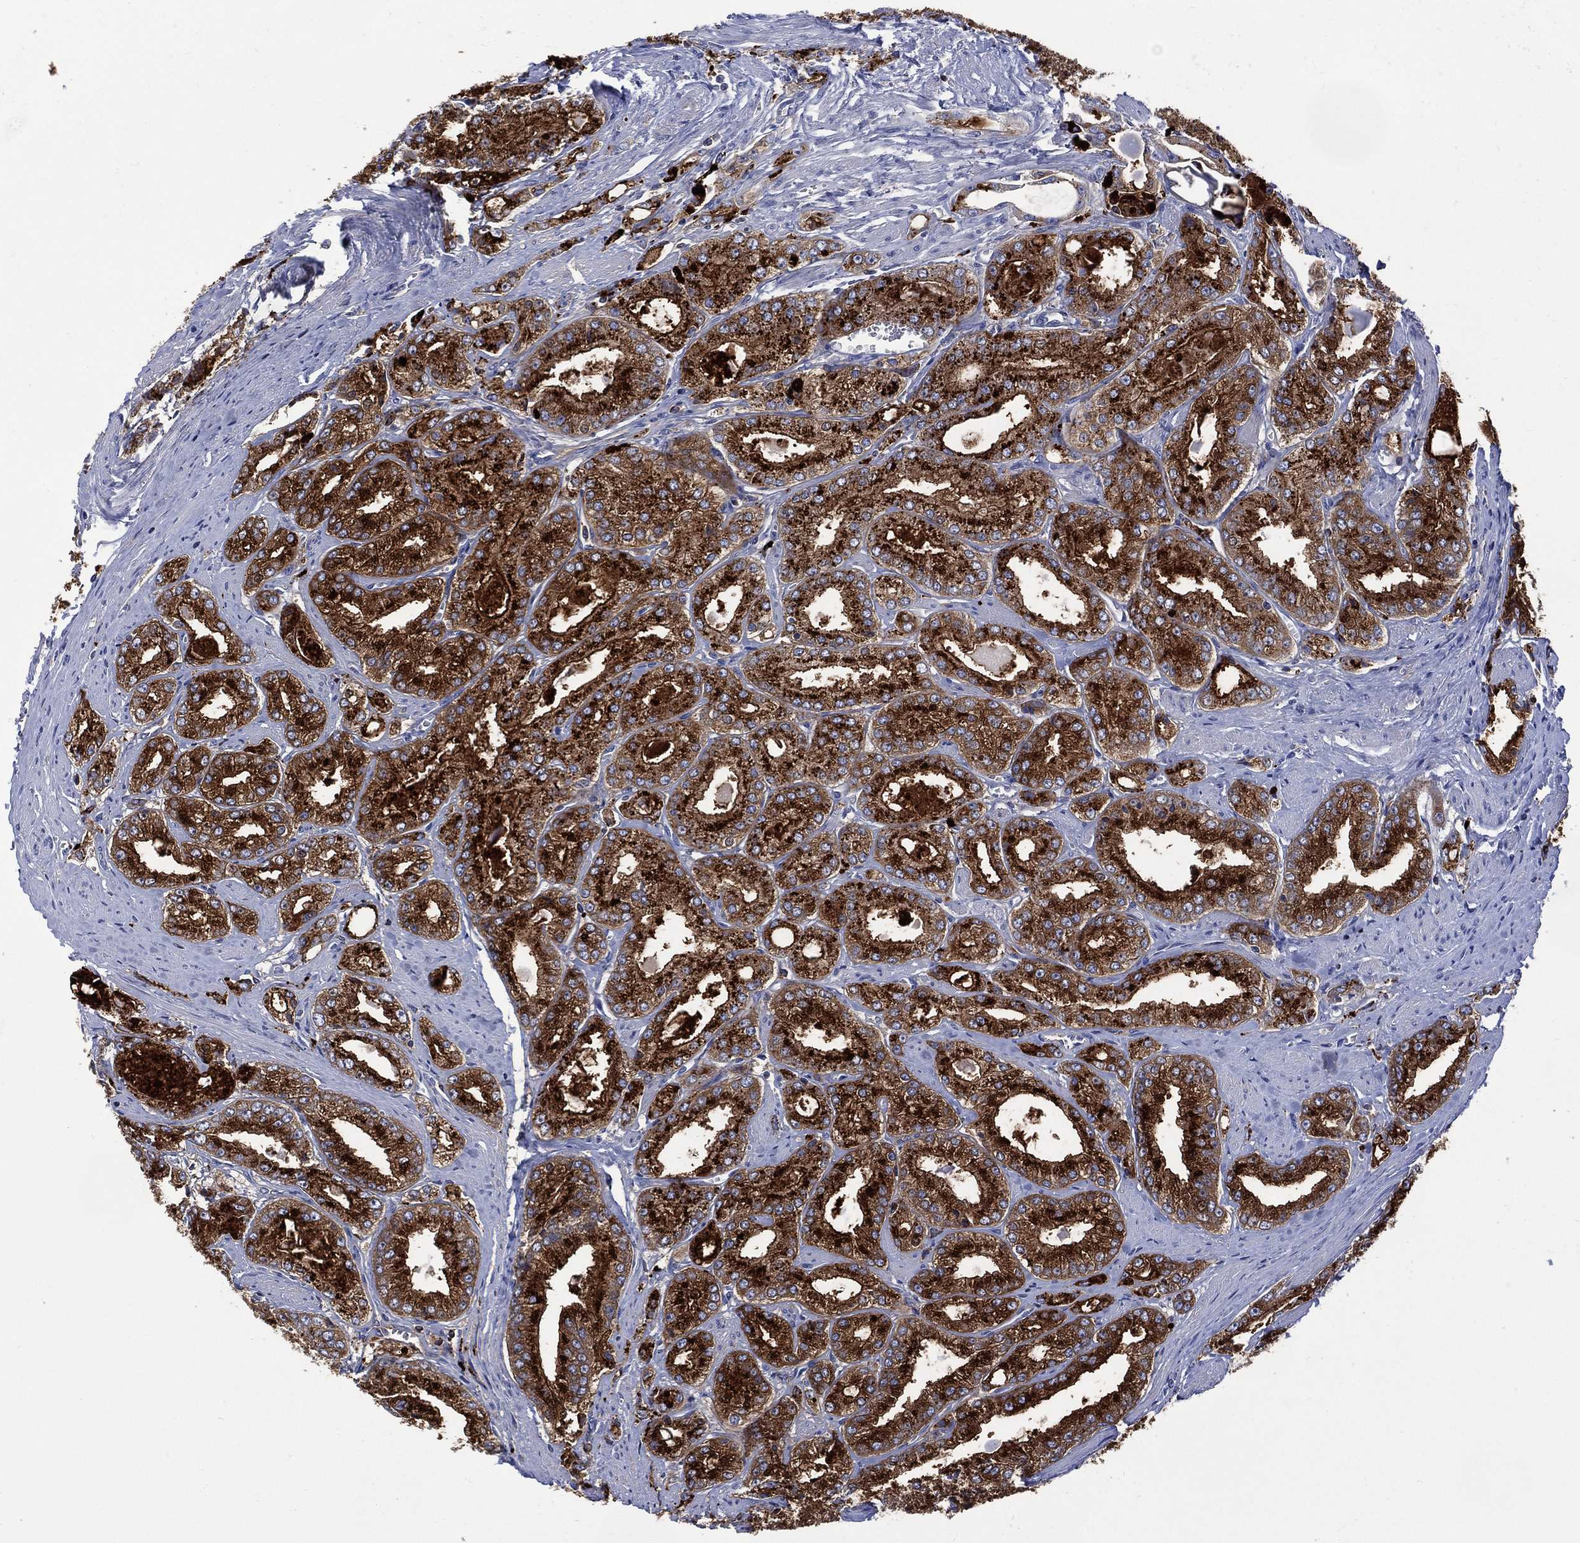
{"staining": {"intensity": "strong", "quantity": ">75%", "location": "cytoplasmic/membranous"}, "tissue": "prostate cancer", "cell_type": "Tumor cells", "image_type": "cancer", "snomed": [{"axis": "morphology", "description": "Adenocarcinoma, NOS"}, {"axis": "morphology", "description": "Adenocarcinoma, High grade"}, {"axis": "topography", "description": "Prostate"}], "caption": "Adenocarcinoma (high-grade) (prostate) stained with immunohistochemistry displays strong cytoplasmic/membranous staining in about >75% of tumor cells. The staining is performed using DAB (3,3'-diaminobenzidine) brown chromogen to label protein expression. The nuclei are counter-stained blue using hematoxylin.", "gene": "DPP4", "patient": {"sex": "male", "age": 70}}